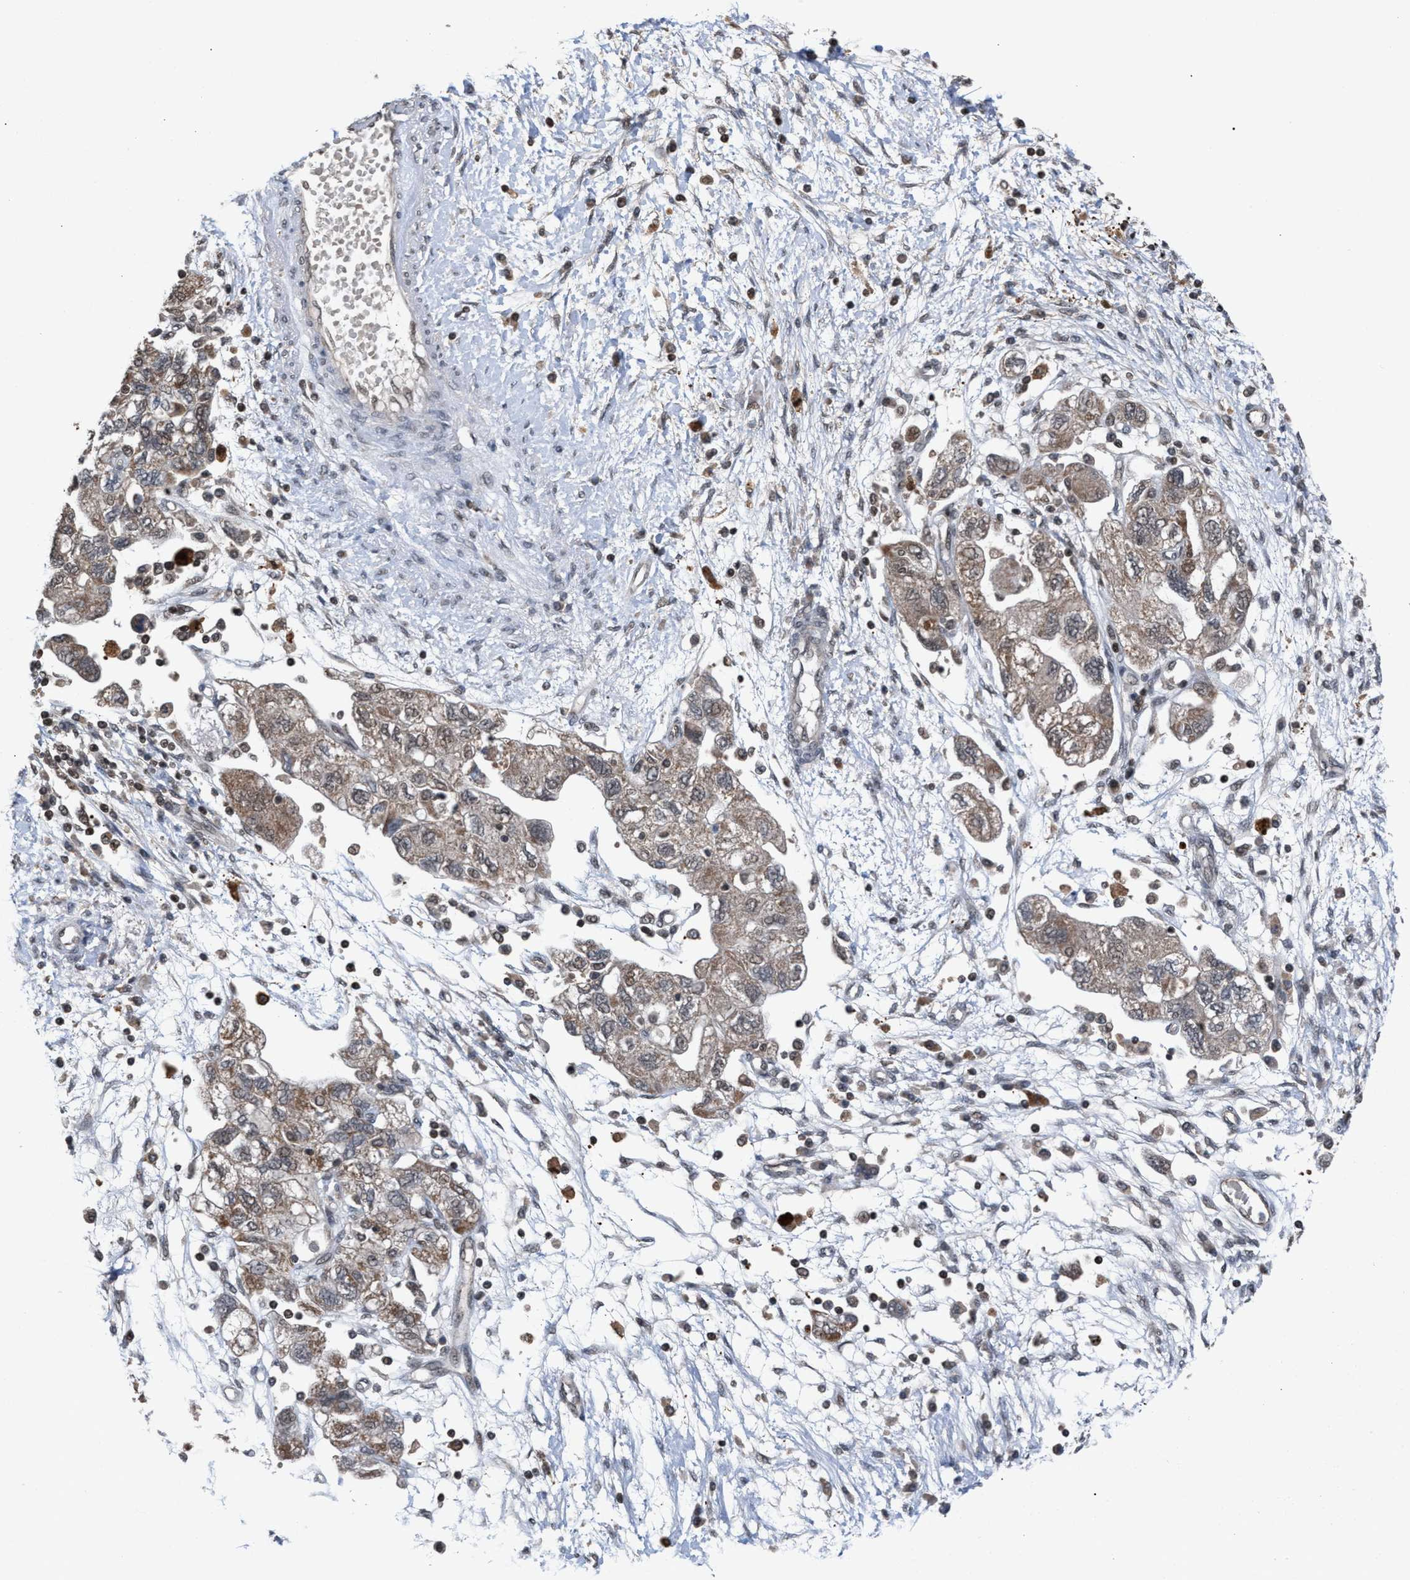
{"staining": {"intensity": "weak", "quantity": ">75%", "location": "cytoplasmic/membranous"}, "tissue": "ovarian cancer", "cell_type": "Tumor cells", "image_type": "cancer", "snomed": [{"axis": "morphology", "description": "Carcinoma, NOS"}, {"axis": "morphology", "description": "Cystadenocarcinoma, serous, NOS"}, {"axis": "topography", "description": "Ovary"}], "caption": "A brown stain highlights weak cytoplasmic/membranous expression of a protein in human ovarian cancer (carcinoma) tumor cells.", "gene": "C9orf78", "patient": {"sex": "female", "age": 69}}